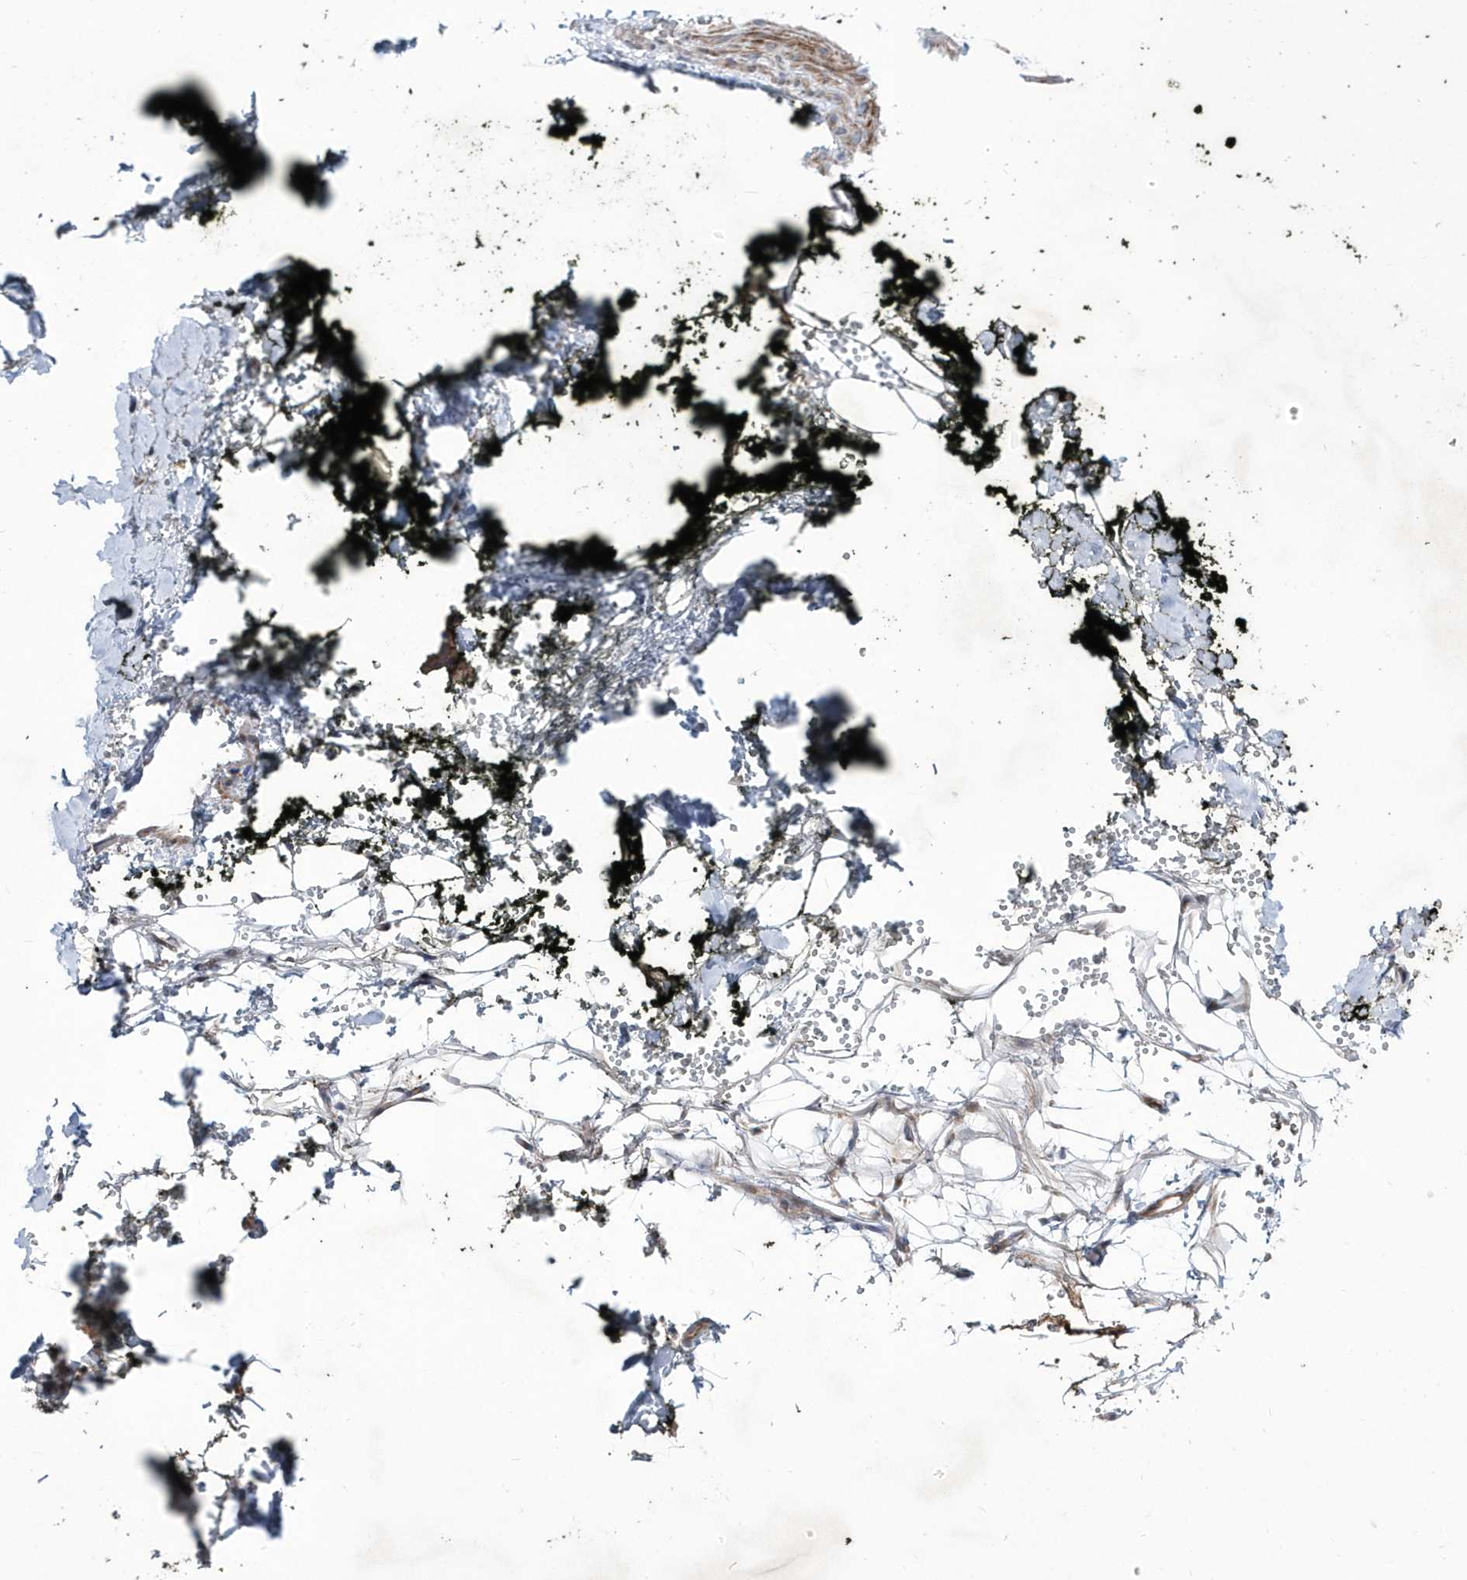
{"staining": {"intensity": "negative", "quantity": "none", "location": "none"}, "tissue": "adipose tissue", "cell_type": "Adipocytes", "image_type": "normal", "snomed": [{"axis": "morphology", "description": "Normal tissue, NOS"}, {"axis": "morphology", "description": "Adenocarcinoma, NOS"}, {"axis": "topography", "description": "Pancreas"}, {"axis": "topography", "description": "Peripheral nerve tissue"}], "caption": "The micrograph shows no staining of adipocytes in benign adipose tissue.", "gene": "DSPP", "patient": {"sex": "male", "age": 59}}